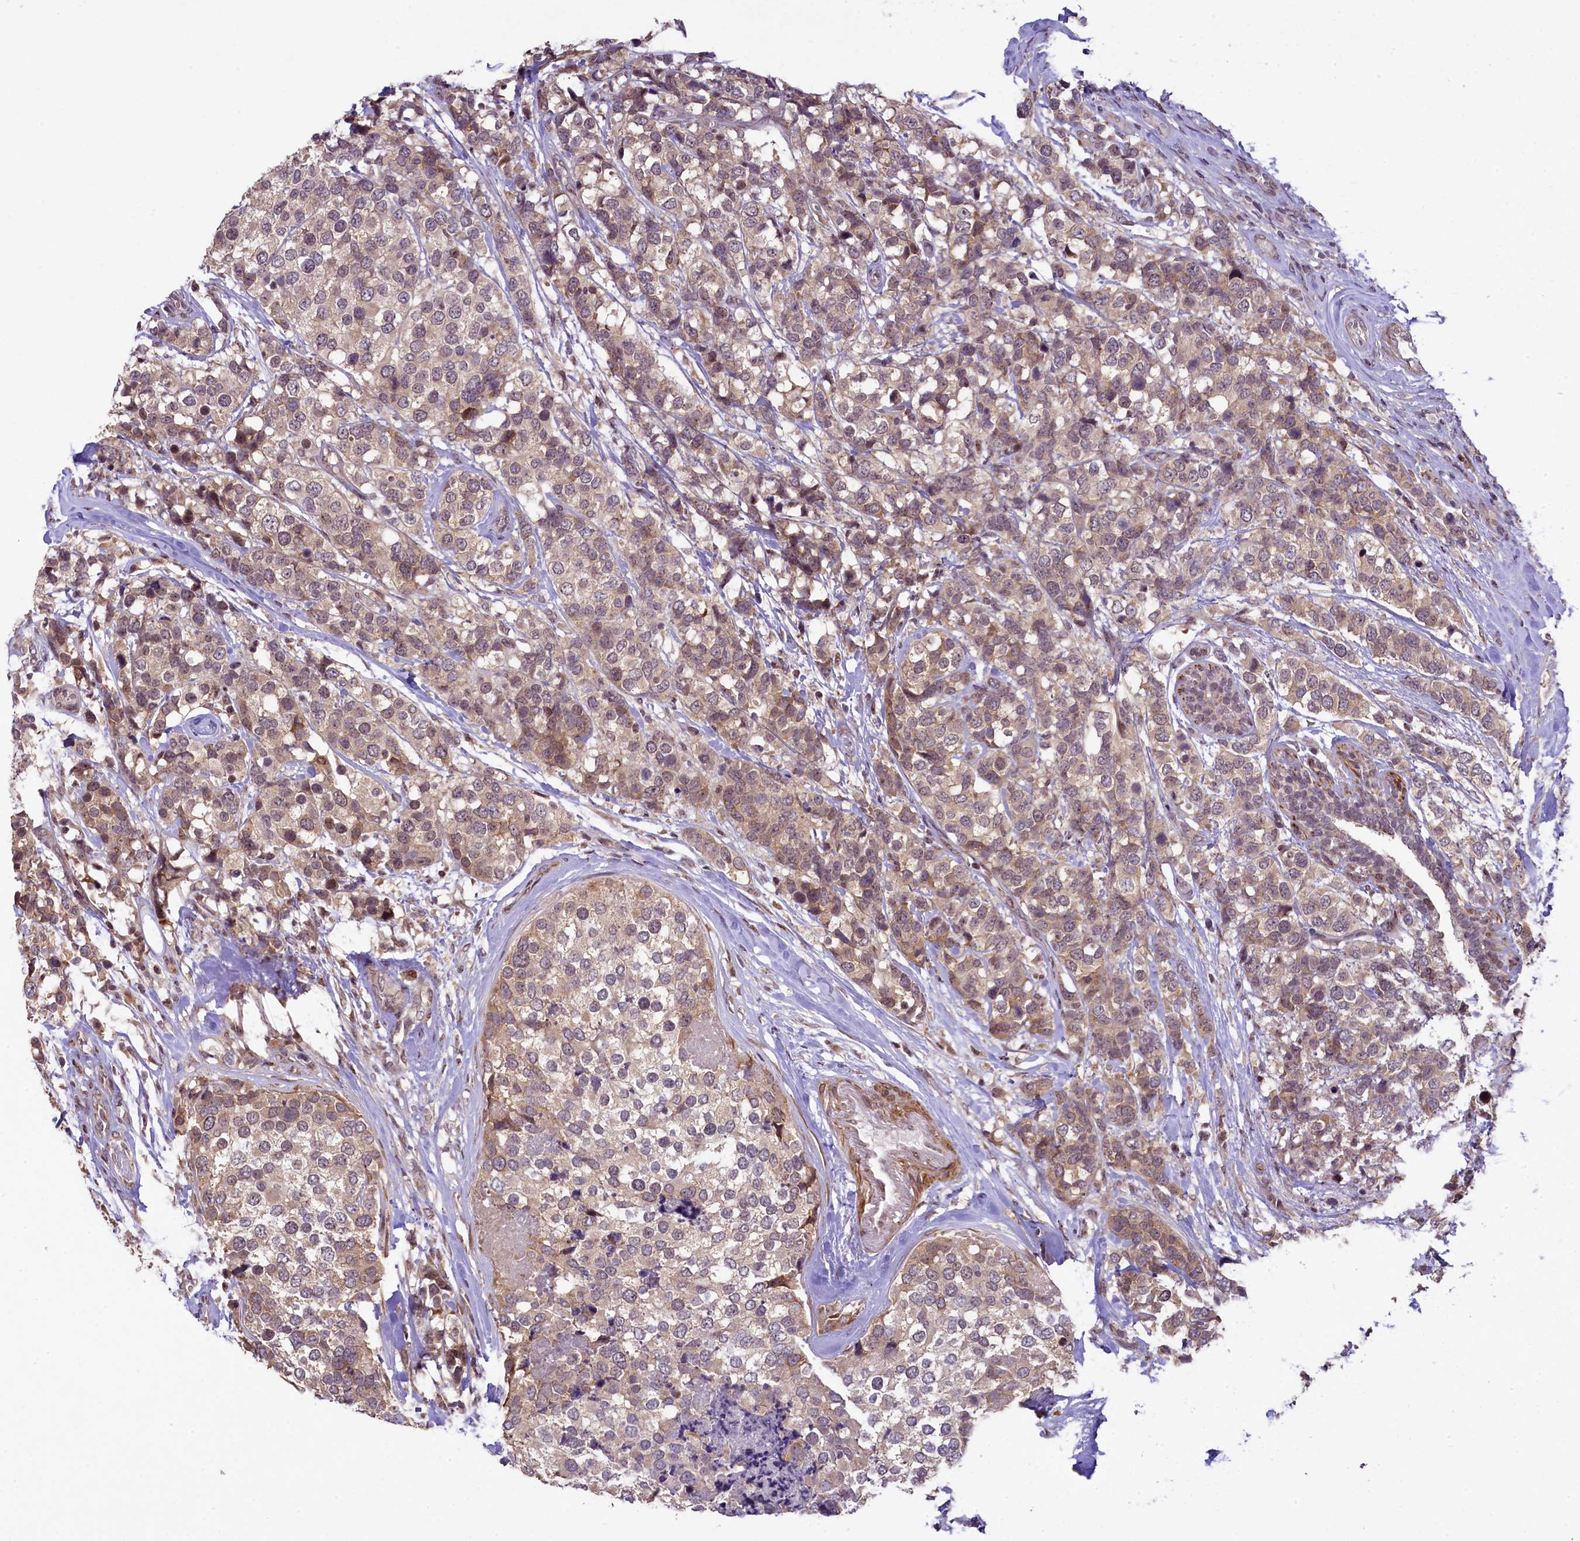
{"staining": {"intensity": "moderate", "quantity": ">75%", "location": "cytoplasmic/membranous"}, "tissue": "breast cancer", "cell_type": "Tumor cells", "image_type": "cancer", "snomed": [{"axis": "morphology", "description": "Lobular carcinoma"}, {"axis": "topography", "description": "Breast"}], "caption": "An IHC micrograph of neoplastic tissue is shown. Protein staining in brown shows moderate cytoplasmic/membranous positivity in breast lobular carcinoma within tumor cells.", "gene": "RBBP8", "patient": {"sex": "female", "age": 59}}